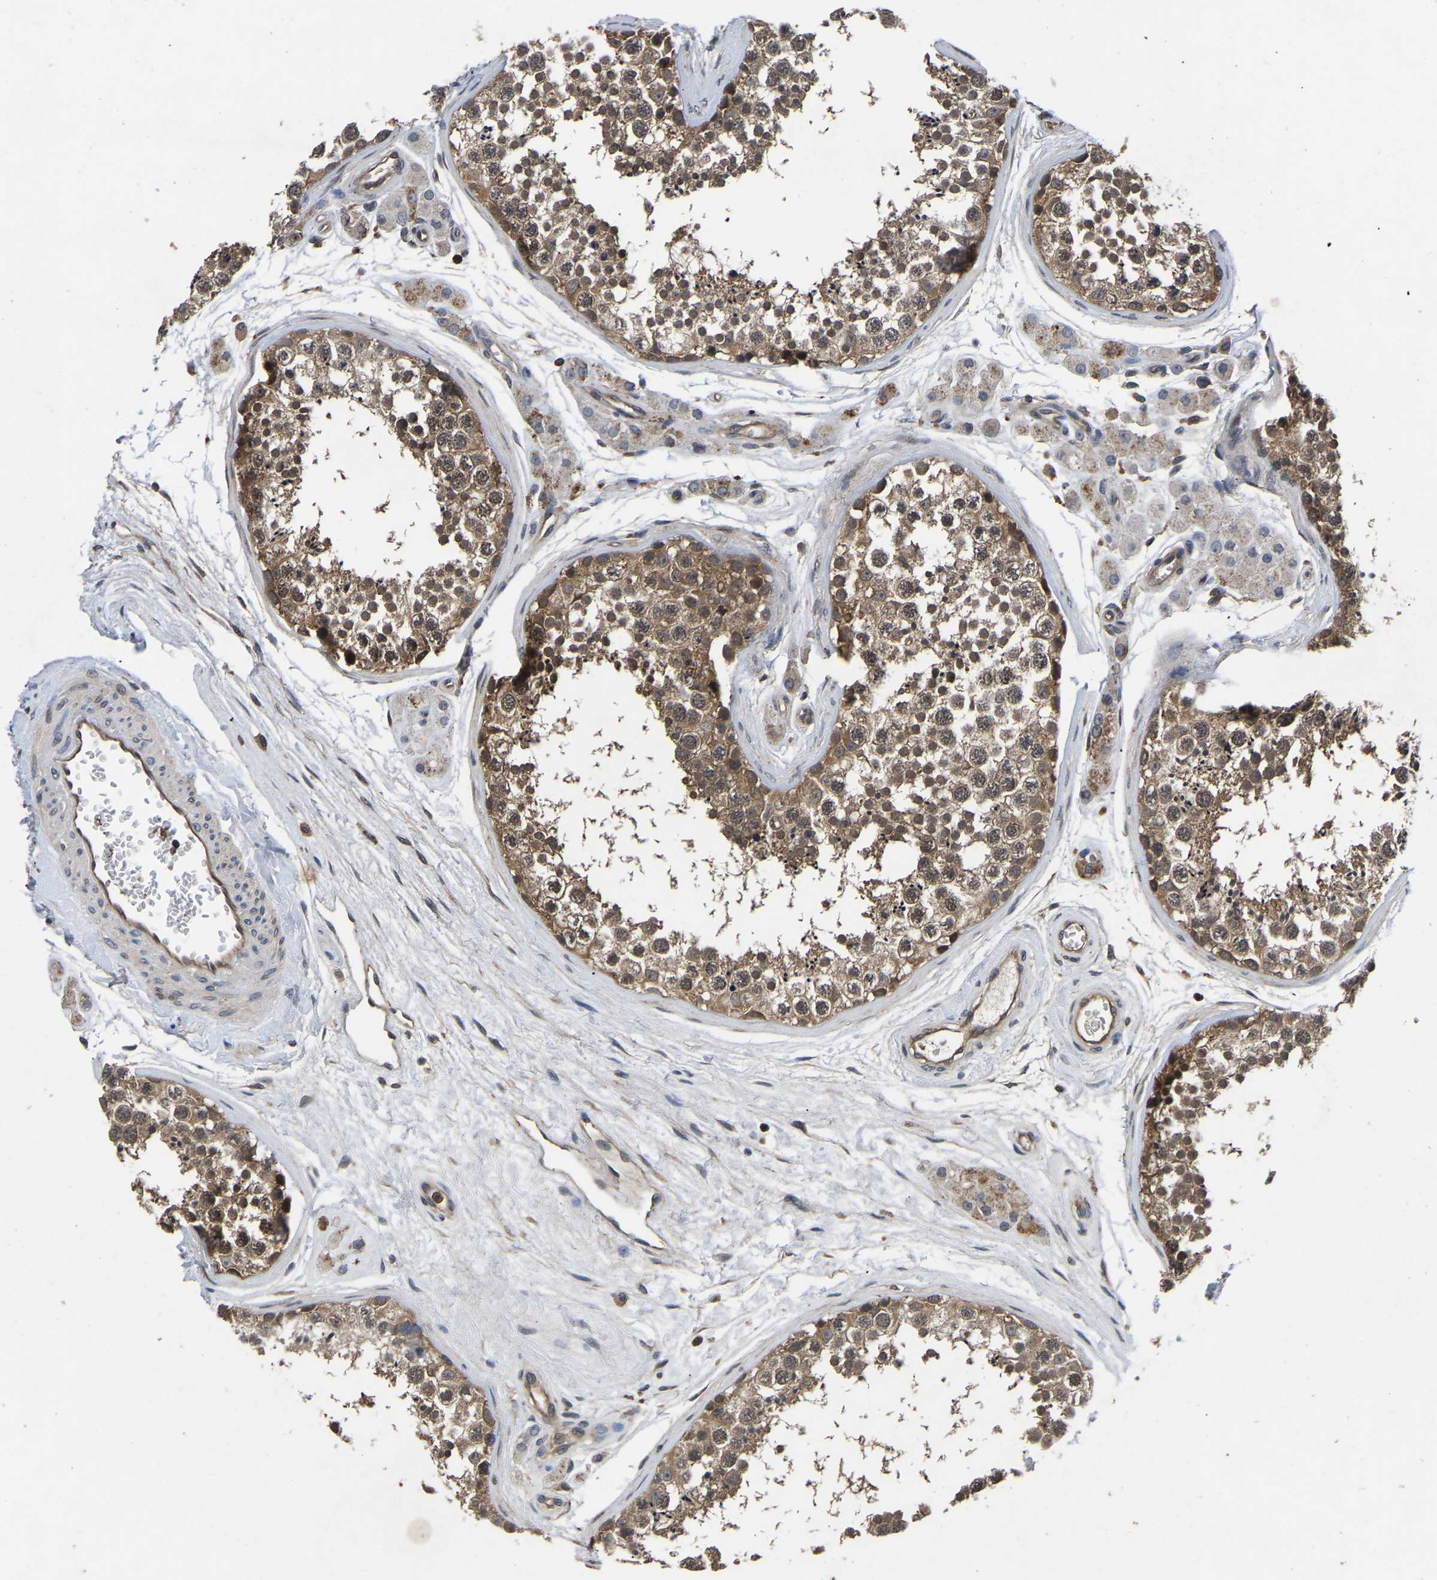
{"staining": {"intensity": "moderate", "quantity": ">75%", "location": "cytoplasmic/membranous"}, "tissue": "testis", "cell_type": "Cells in seminiferous ducts", "image_type": "normal", "snomed": [{"axis": "morphology", "description": "Normal tissue, NOS"}, {"axis": "topography", "description": "Testis"}], "caption": "Benign testis shows moderate cytoplasmic/membranous positivity in about >75% of cells in seminiferous ducts, visualized by immunohistochemistry. The protein is stained brown, and the nuclei are stained in blue (DAB (3,3'-diaminobenzidine) IHC with brightfield microscopy, high magnification).", "gene": "FGD5", "patient": {"sex": "male", "age": 56}}